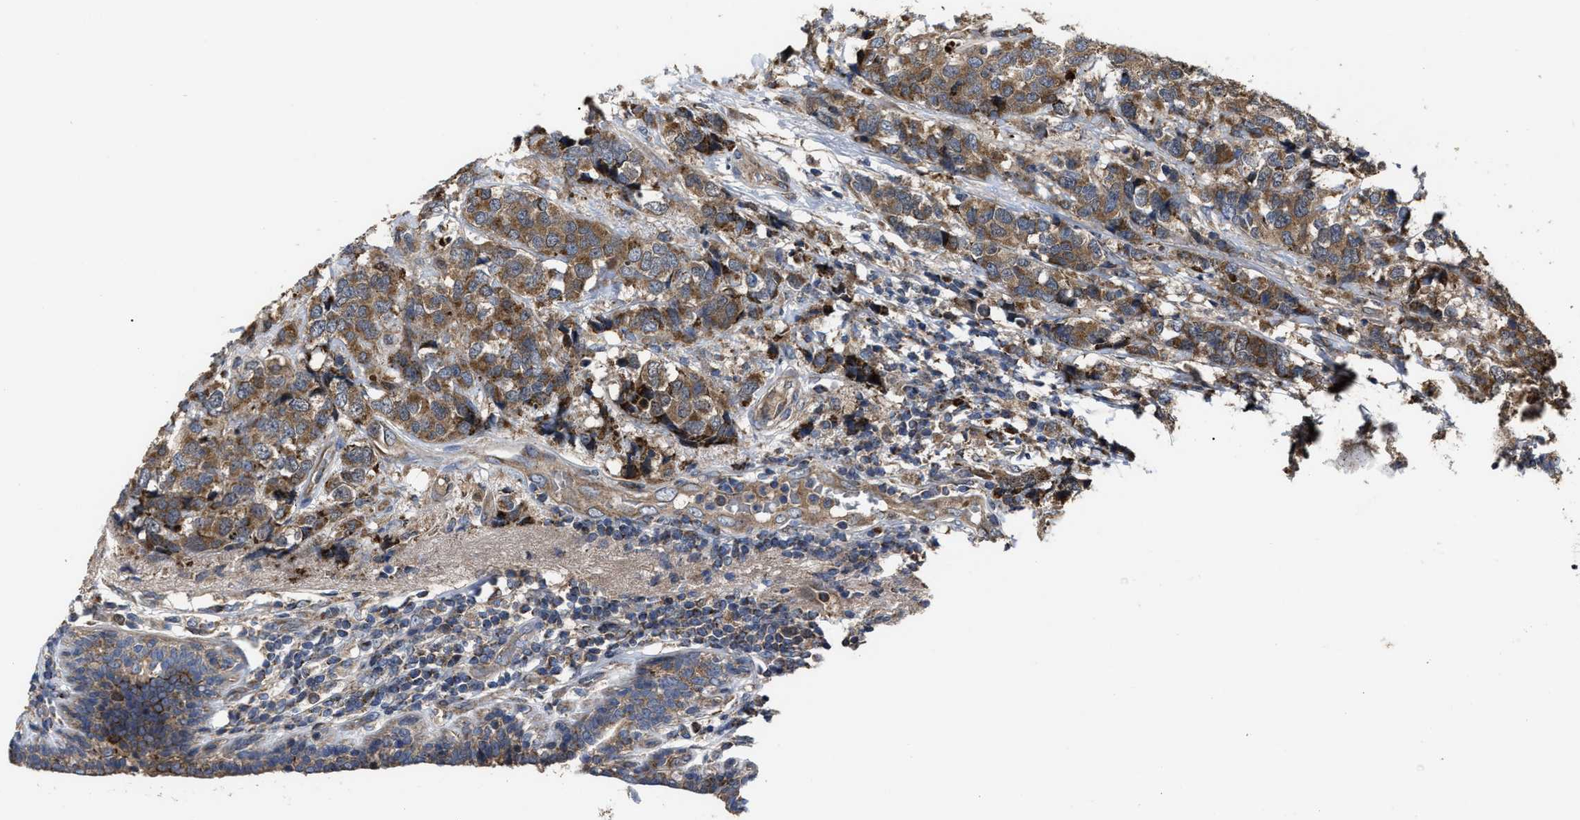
{"staining": {"intensity": "moderate", "quantity": ">75%", "location": "cytoplasmic/membranous"}, "tissue": "breast cancer", "cell_type": "Tumor cells", "image_type": "cancer", "snomed": [{"axis": "morphology", "description": "Lobular carcinoma"}, {"axis": "topography", "description": "Breast"}], "caption": "Breast lobular carcinoma stained with DAB (3,3'-diaminobenzidine) immunohistochemistry exhibits medium levels of moderate cytoplasmic/membranous staining in about >75% of tumor cells.", "gene": "PASK", "patient": {"sex": "female", "age": 59}}